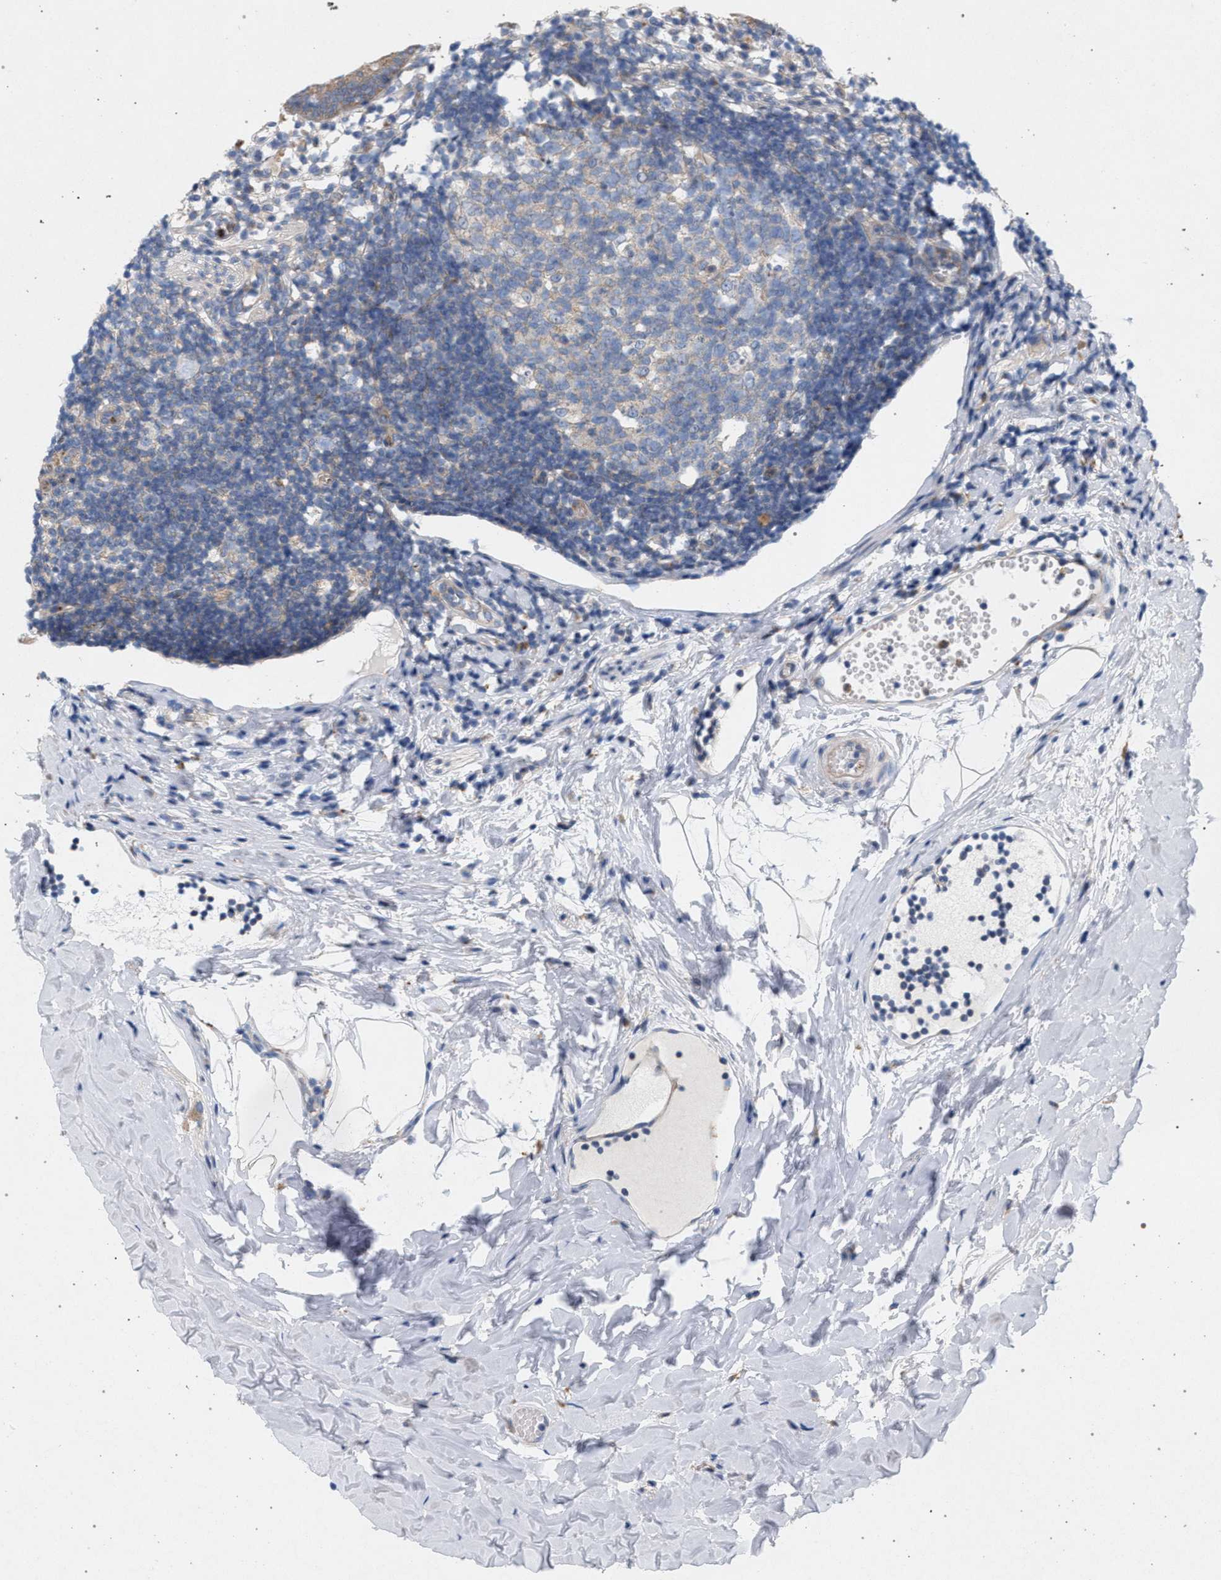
{"staining": {"intensity": "moderate", "quantity": ">75%", "location": "cytoplasmic/membranous"}, "tissue": "appendix", "cell_type": "Glandular cells", "image_type": "normal", "snomed": [{"axis": "morphology", "description": "Normal tissue, NOS"}, {"axis": "topography", "description": "Appendix"}], "caption": "Immunohistochemistry (IHC) of benign appendix reveals medium levels of moderate cytoplasmic/membranous staining in about >75% of glandular cells. (DAB (3,3'-diaminobenzidine) IHC, brown staining for protein, blue staining for nuclei).", "gene": "MAMDC2", "patient": {"sex": "female", "age": 20}}